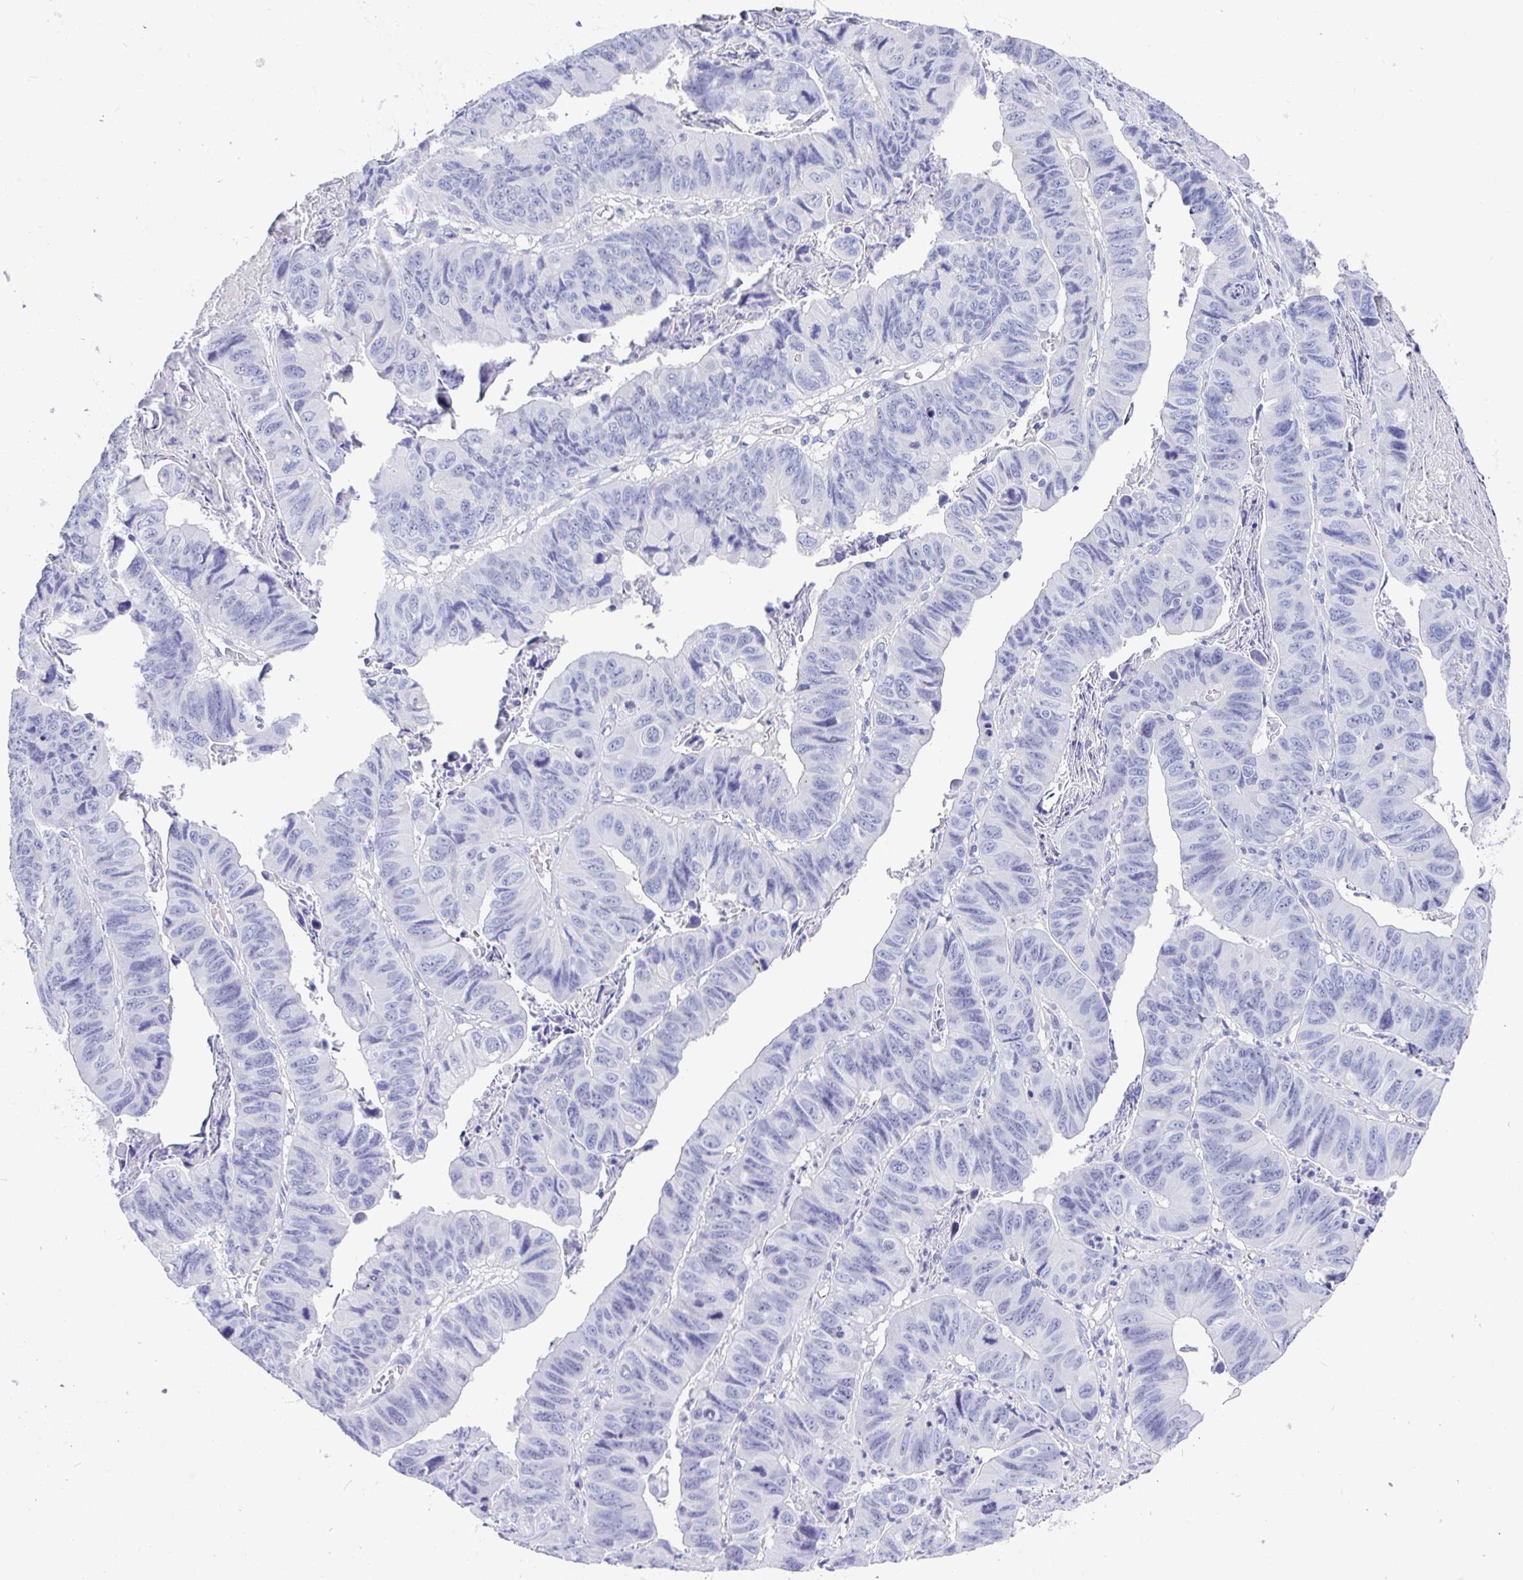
{"staining": {"intensity": "negative", "quantity": "none", "location": "none"}, "tissue": "stomach cancer", "cell_type": "Tumor cells", "image_type": "cancer", "snomed": [{"axis": "morphology", "description": "Adenocarcinoma, NOS"}, {"axis": "topography", "description": "Stomach, lower"}], "caption": "Tumor cells are negative for brown protein staining in adenocarcinoma (stomach). The staining is performed using DAB (3,3'-diaminobenzidine) brown chromogen with nuclei counter-stained in using hematoxylin.", "gene": "TMEM241", "patient": {"sex": "male", "age": 77}}